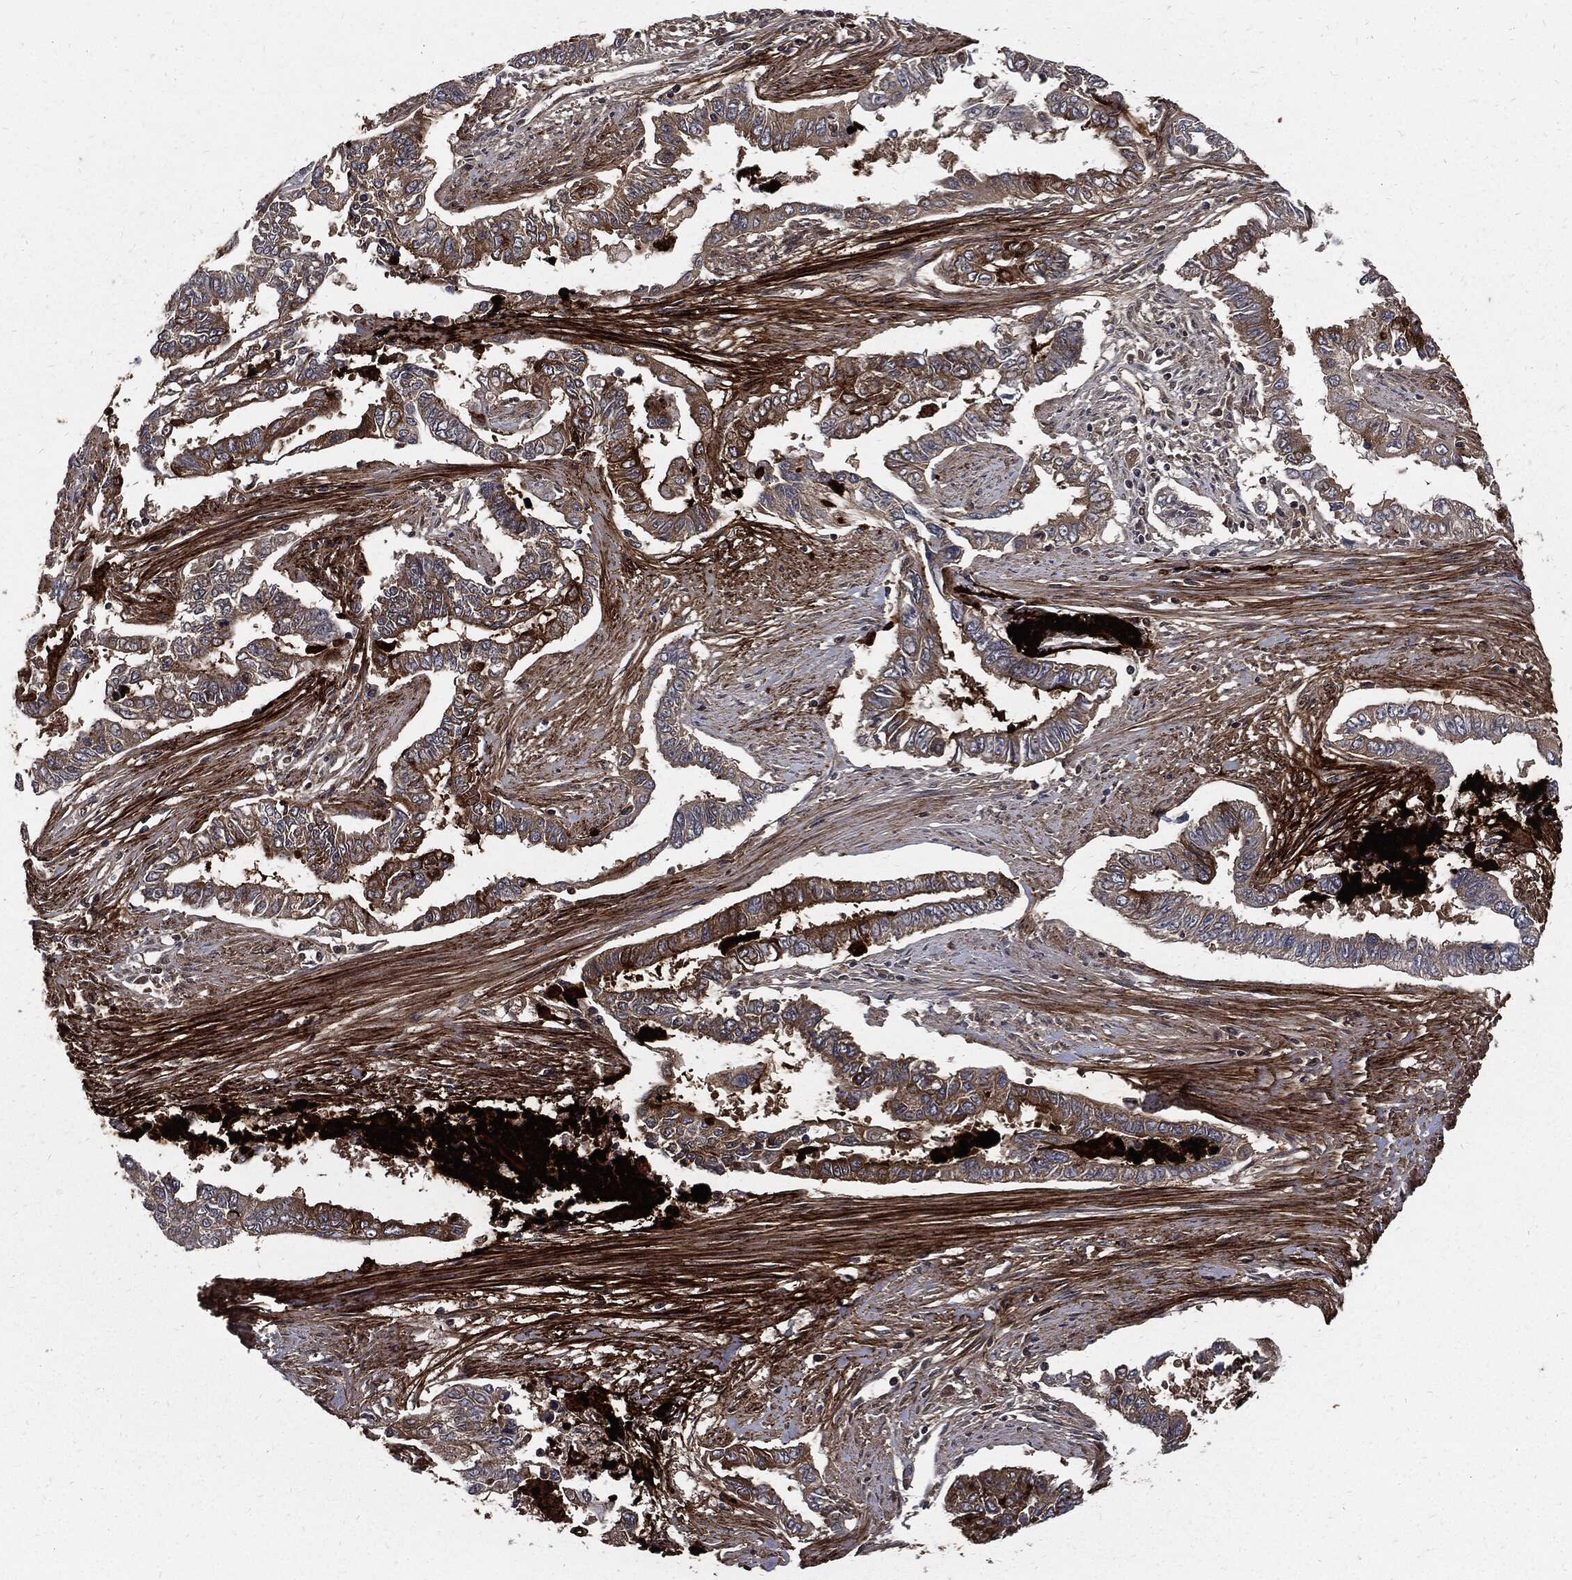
{"staining": {"intensity": "strong", "quantity": "25%-75%", "location": "cytoplasmic/membranous"}, "tissue": "endometrial cancer", "cell_type": "Tumor cells", "image_type": "cancer", "snomed": [{"axis": "morphology", "description": "Adenocarcinoma, NOS"}, {"axis": "topography", "description": "Uterus"}], "caption": "Strong cytoplasmic/membranous protein positivity is appreciated in approximately 25%-75% of tumor cells in endometrial cancer (adenocarcinoma). (DAB IHC with brightfield microscopy, high magnification).", "gene": "CLU", "patient": {"sex": "female", "age": 59}}